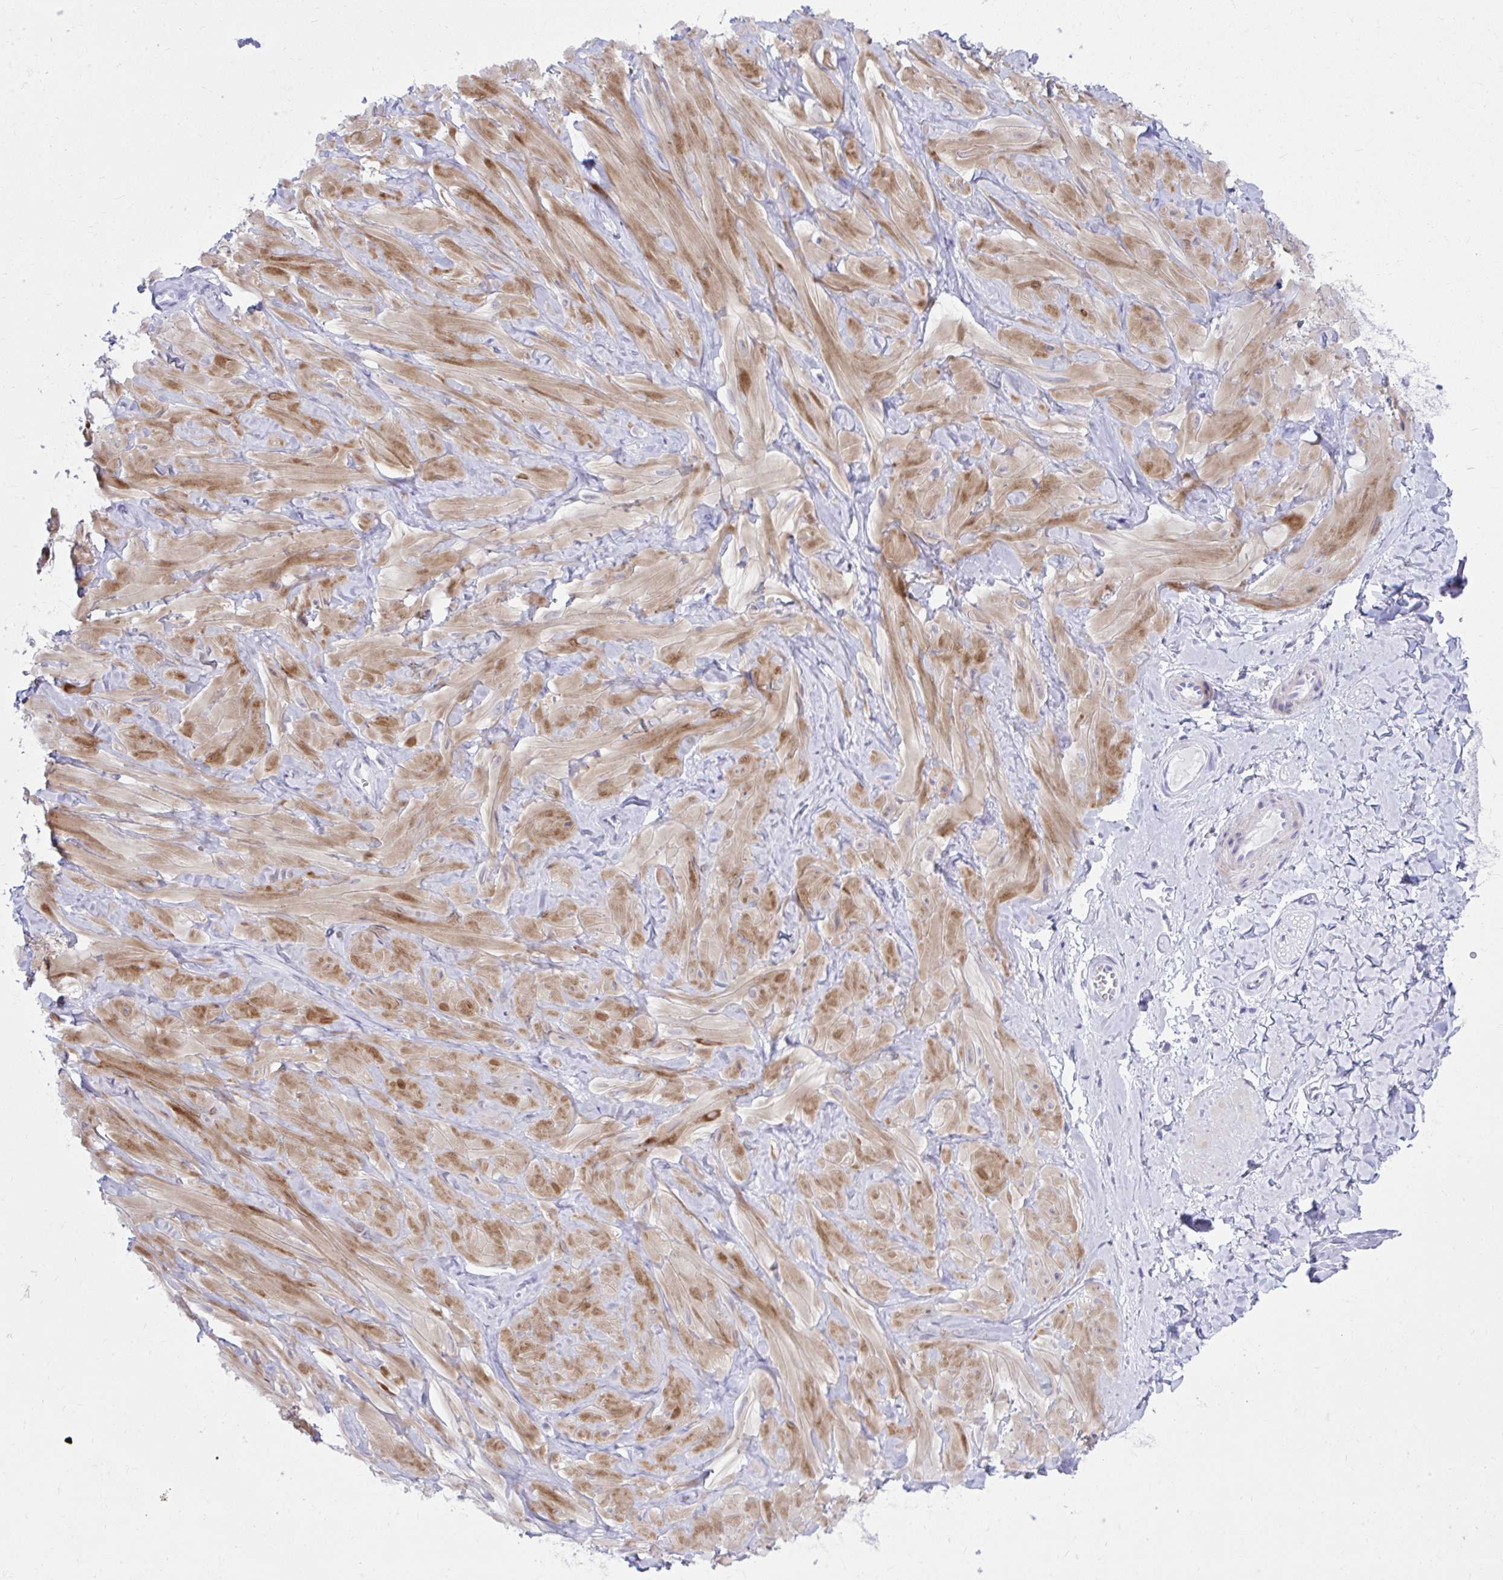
{"staining": {"intensity": "negative", "quantity": "none", "location": "none"}, "tissue": "adipose tissue", "cell_type": "Adipocytes", "image_type": "normal", "snomed": [{"axis": "morphology", "description": "Normal tissue, NOS"}, {"axis": "topography", "description": "Soft tissue"}, {"axis": "topography", "description": "Adipose tissue"}, {"axis": "topography", "description": "Vascular tissue"}, {"axis": "topography", "description": "Peripheral nerve tissue"}], "caption": "Human adipose tissue stained for a protein using immunohistochemistry (IHC) exhibits no staining in adipocytes.", "gene": "OR5F1", "patient": {"sex": "male", "age": 29}}